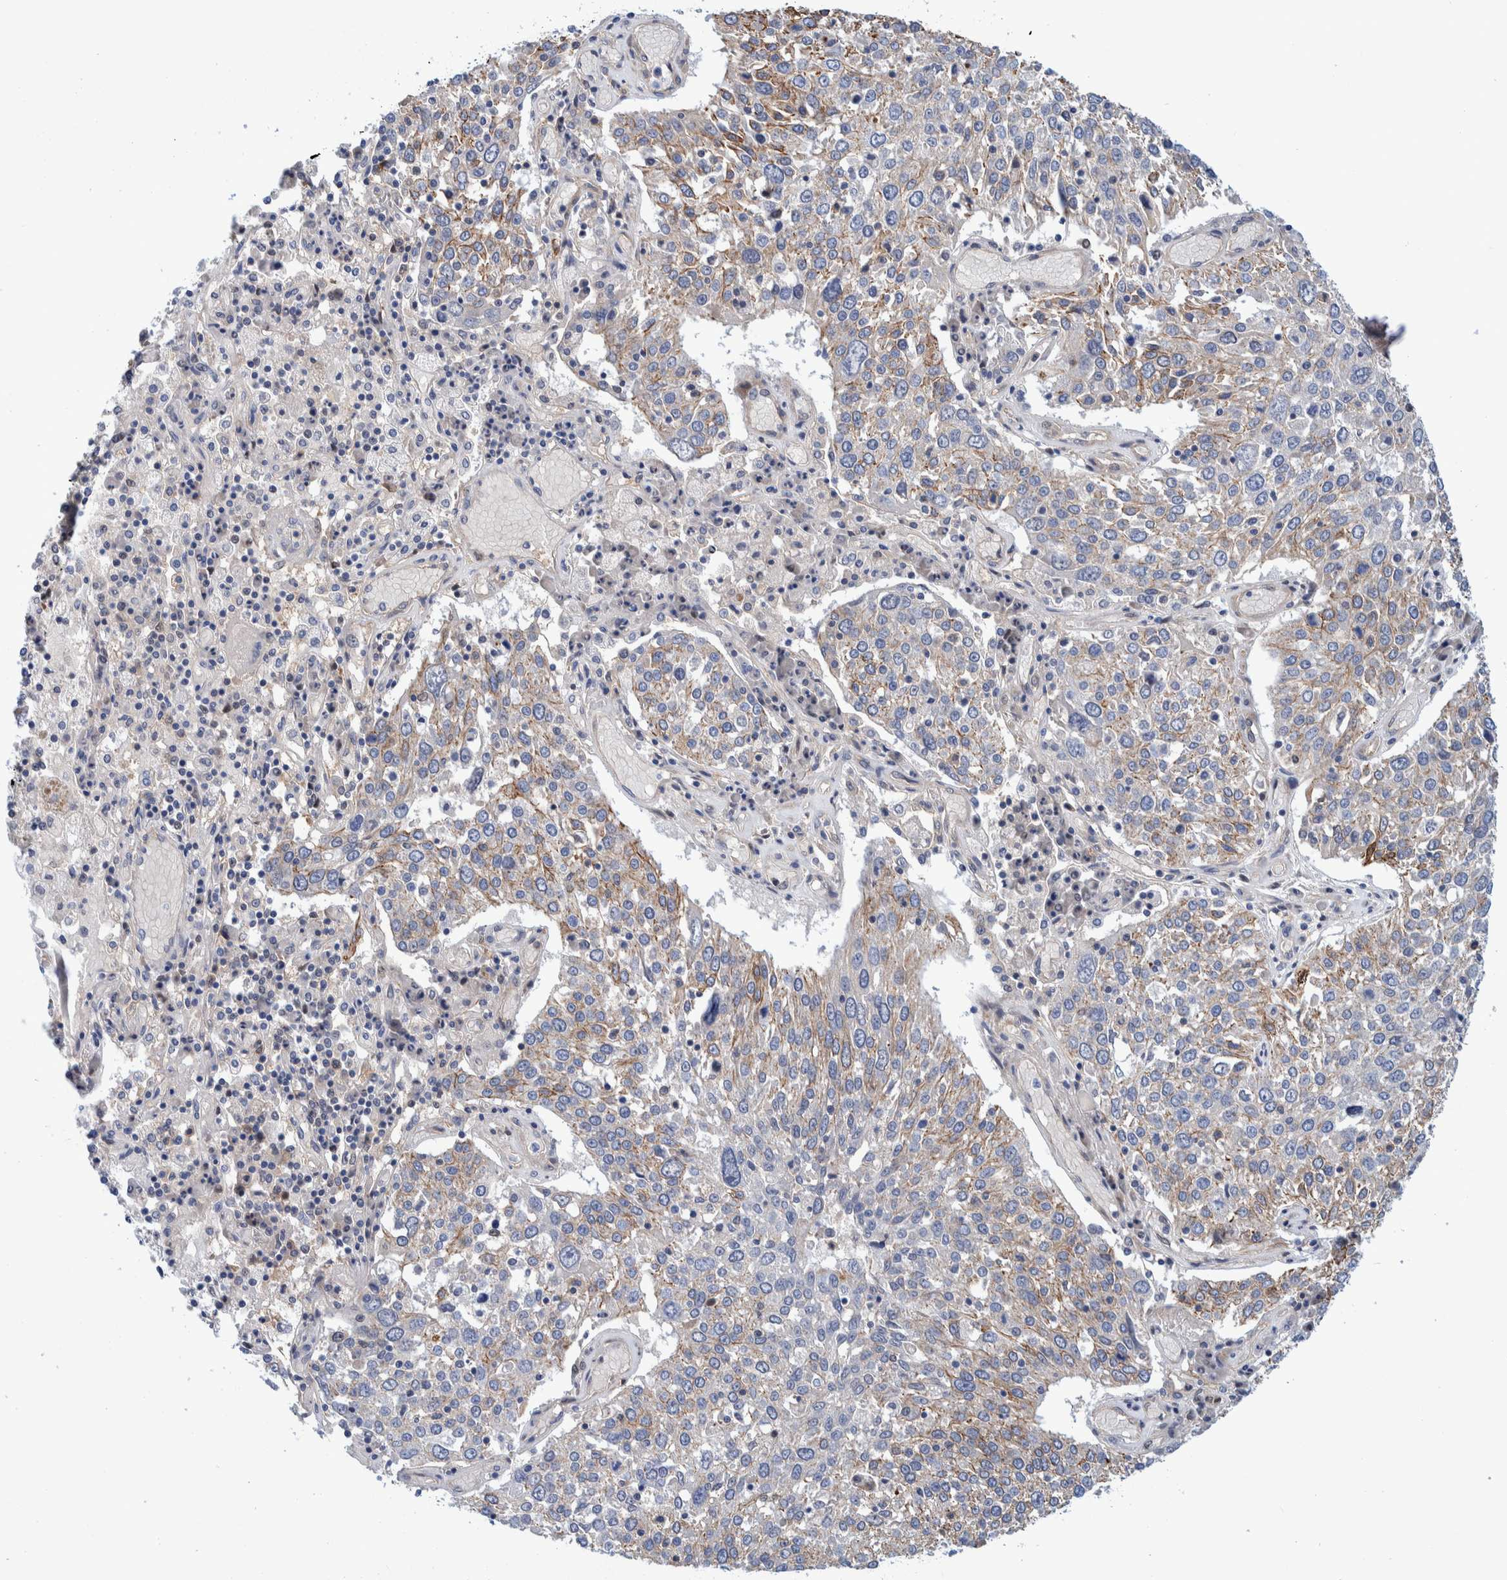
{"staining": {"intensity": "moderate", "quantity": "25%-75%", "location": "cytoplasmic/membranous"}, "tissue": "lung cancer", "cell_type": "Tumor cells", "image_type": "cancer", "snomed": [{"axis": "morphology", "description": "Squamous cell carcinoma, NOS"}, {"axis": "topography", "description": "Lung"}], "caption": "Lung cancer was stained to show a protein in brown. There is medium levels of moderate cytoplasmic/membranous expression in approximately 25%-75% of tumor cells.", "gene": "PFAS", "patient": {"sex": "male", "age": 65}}